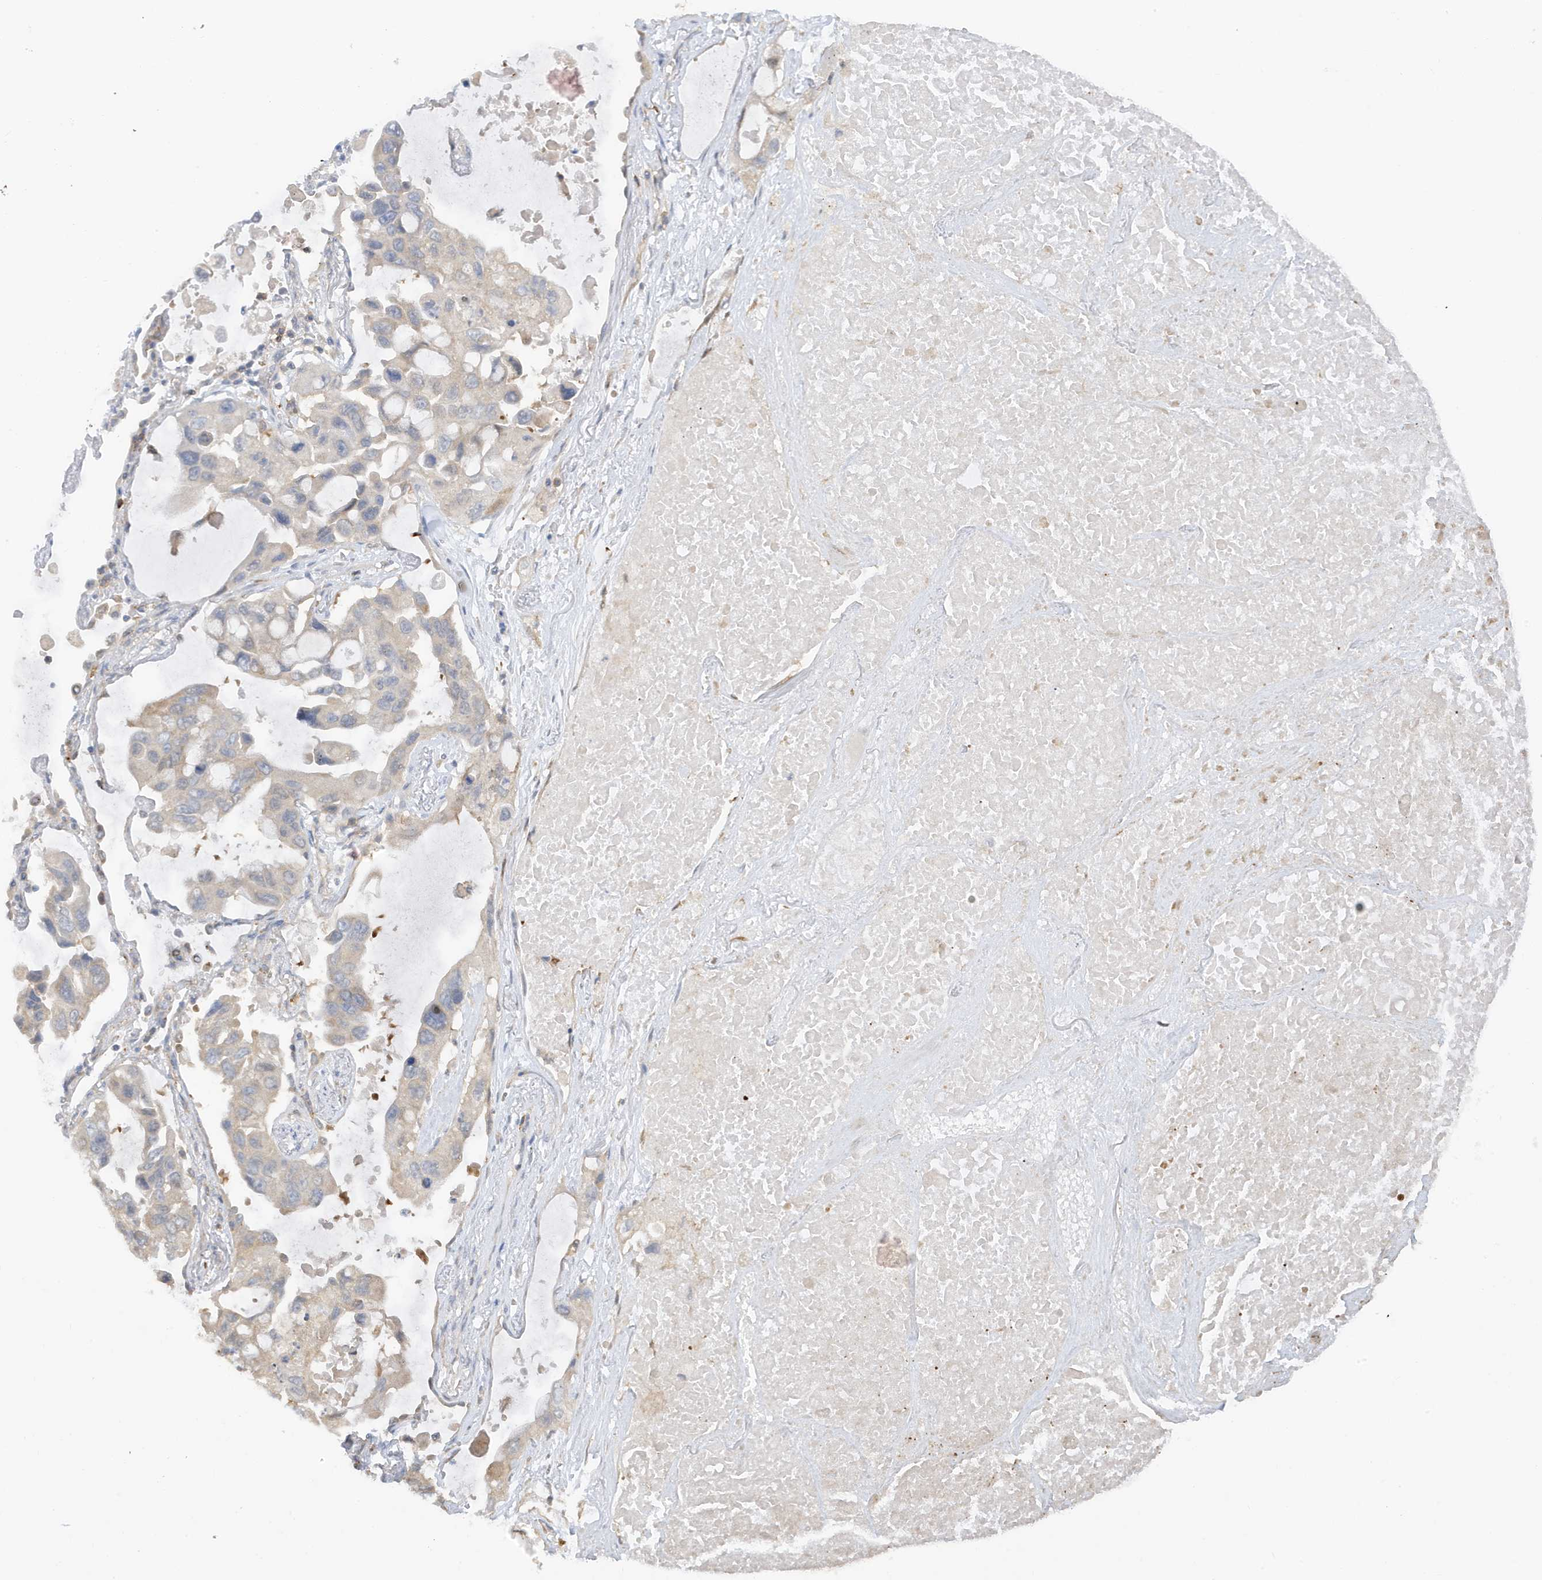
{"staining": {"intensity": "negative", "quantity": "none", "location": "none"}, "tissue": "lung cancer", "cell_type": "Tumor cells", "image_type": "cancer", "snomed": [{"axis": "morphology", "description": "Squamous cell carcinoma, NOS"}, {"axis": "topography", "description": "Lung"}], "caption": "Immunohistochemical staining of human lung squamous cell carcinoma demonstrates no significant expression in tumor cells.", "gene": "PHACTR2", "patient": {"sex": "female", "age": 73}}